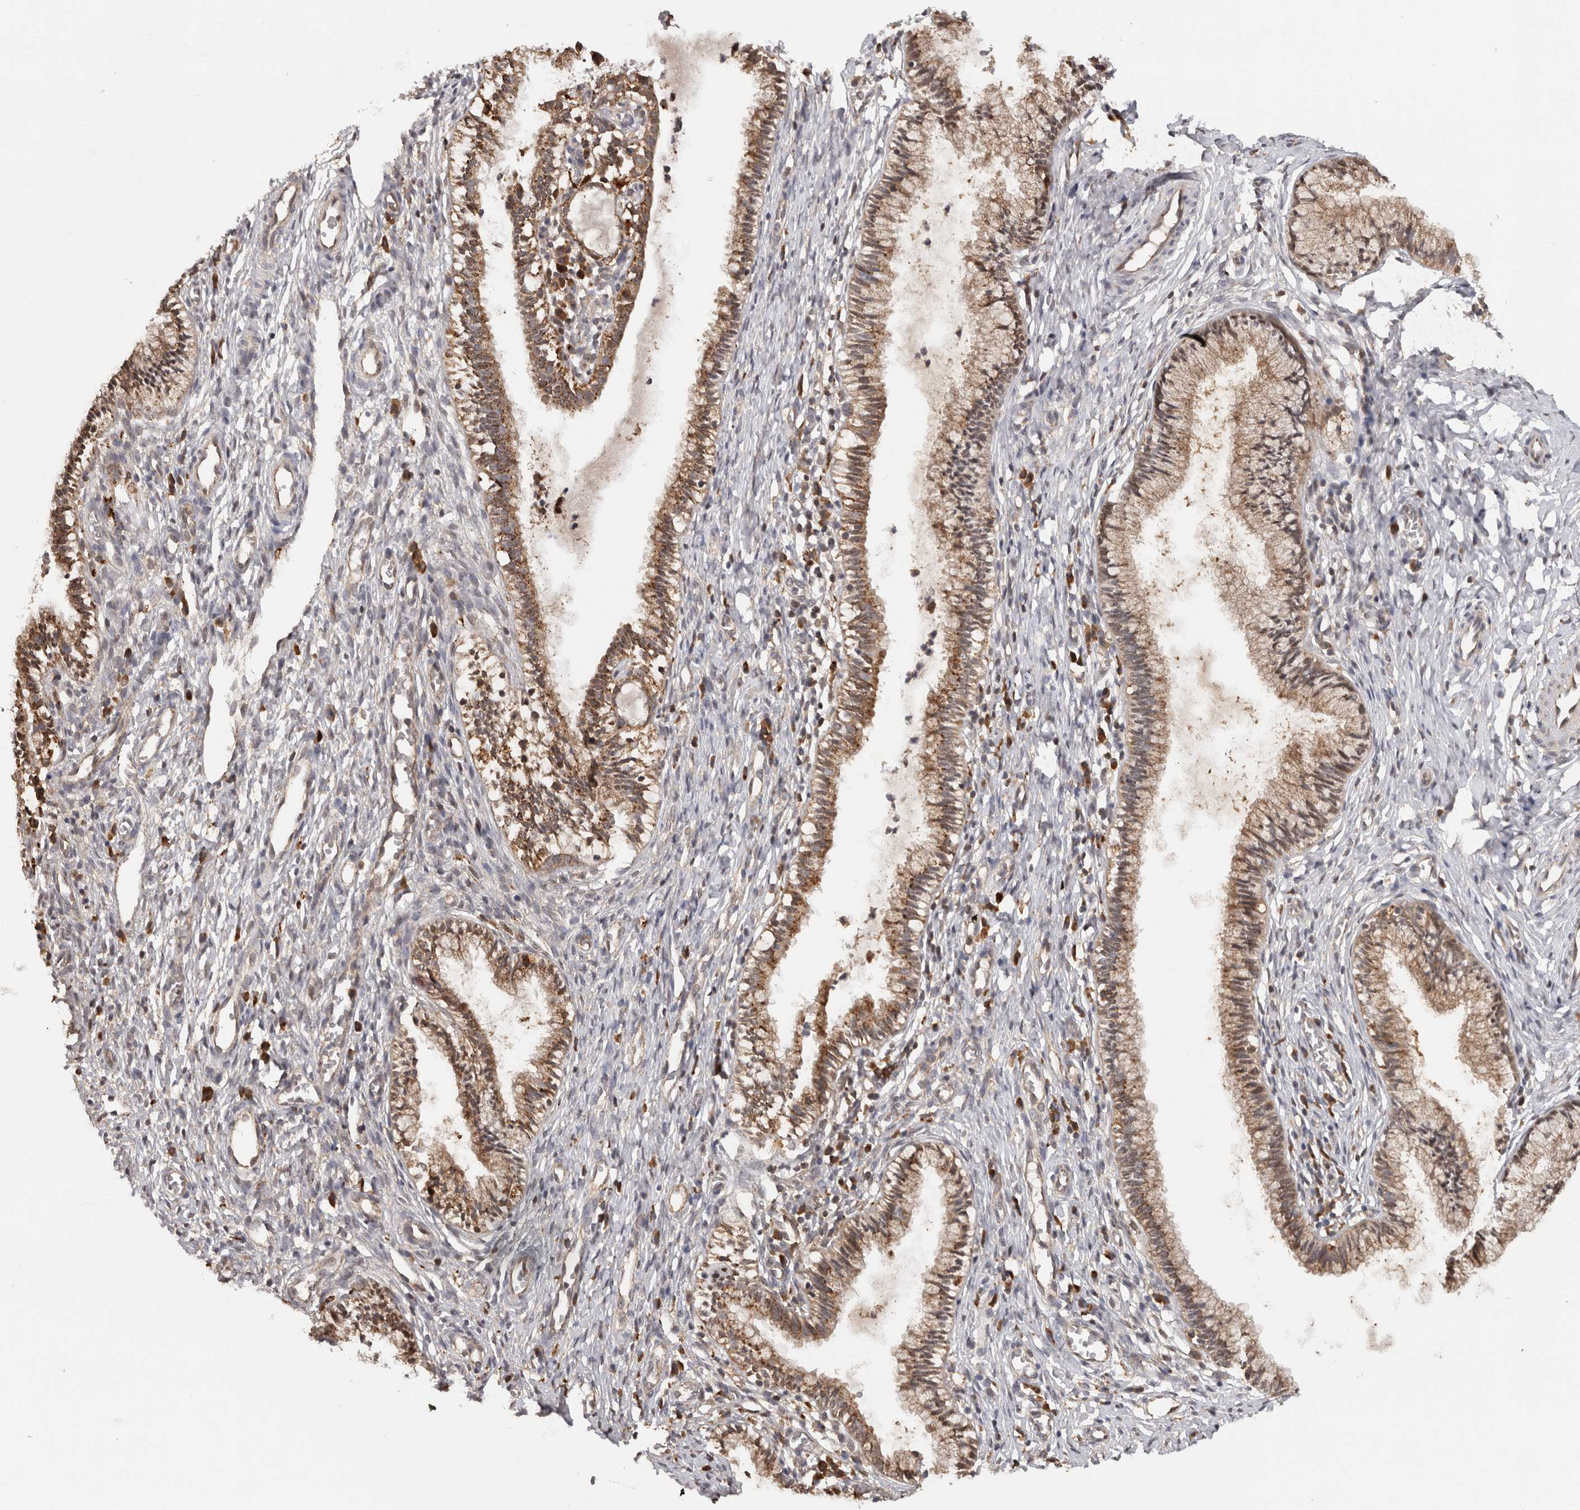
{"staining": {"intensity": "moderate", "quantity": ">75%", "location": "cytoplasmic/membranous"}, "tissue": "cervix", "cell_type": "Glandular cells", "image_type": "normal", "snomed": [{"axis": "morphology", "description": "Normal tissue, NOS"}, {"axis": "topography", "description": "Cervix"}], "caption": "Normal cervix was stained to show a protein in brown. There is medium levels of moderate cytoplasmic/membranous positivity in approximately >75% of glandular cells. The staining was performed using DAB (3,3'-diaminobenzidine) to visualize the protein expression in brown, while the nuclei were stained in blue with hematoxylin (Magnification: 20x).", "gene": "ACAT2", "patient": {"sex": "female", "age": 27}}